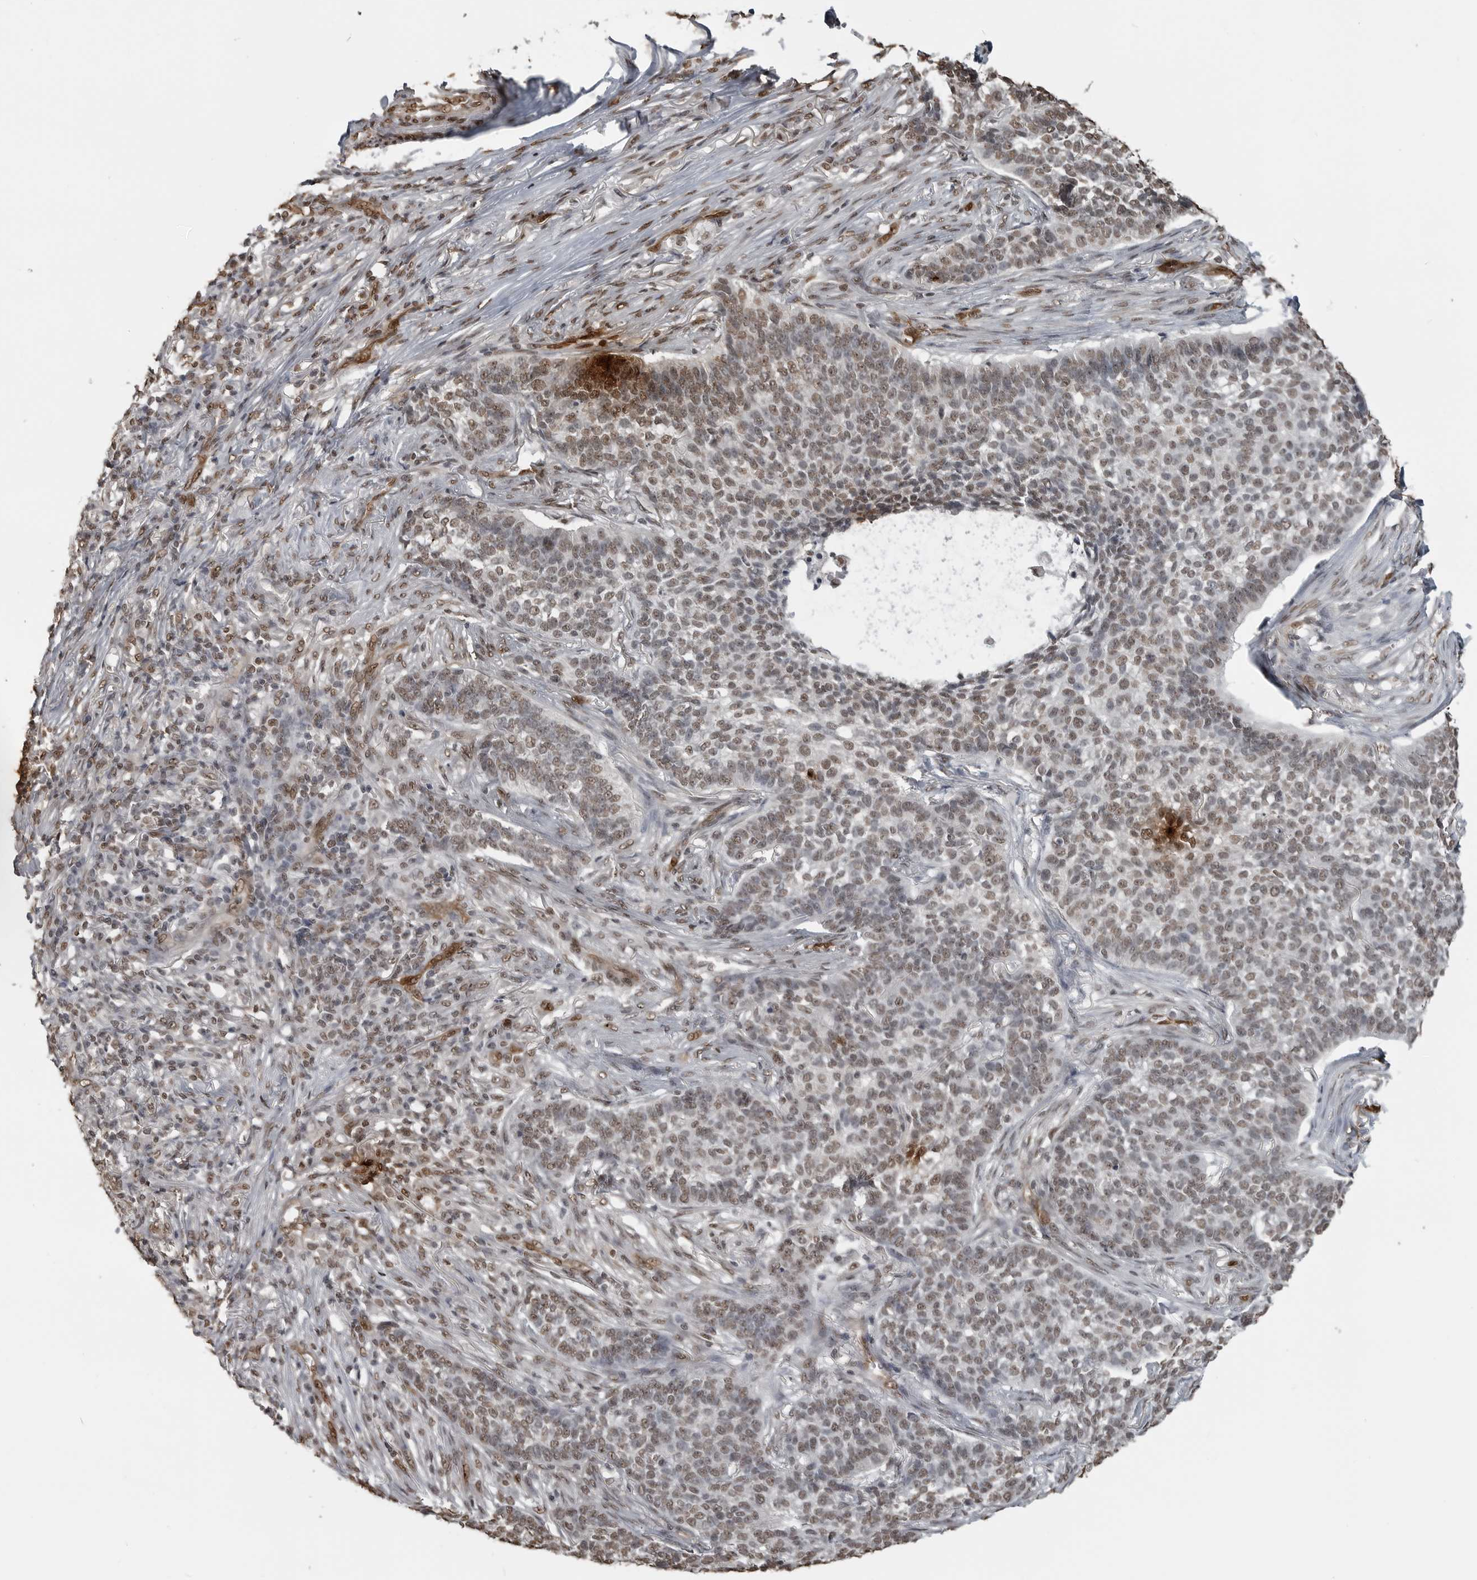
{"staining": {"intensity": "weak", "quantity": ">75%", "location": "nuclear"}, "tissue": "skin cancer", "cell_type": "Tumor cells", "image_type": "cancer", "snomed": [{"axis": "morphology", "description": "Basal cell carcinoma"}, {"axis": "topography", "description": "Skin"}], "caption": "This photomicrograph reveals basal cell carcinoma (skin) stained with immunohistochemistry (IHC) to label a protein in brown. The nuclear of tumor cells show weak positivity for the protein. Nuclei are counter-stained blue.", "gene": "SMAD2", "patient": {"sex": "male", "age": 85}}